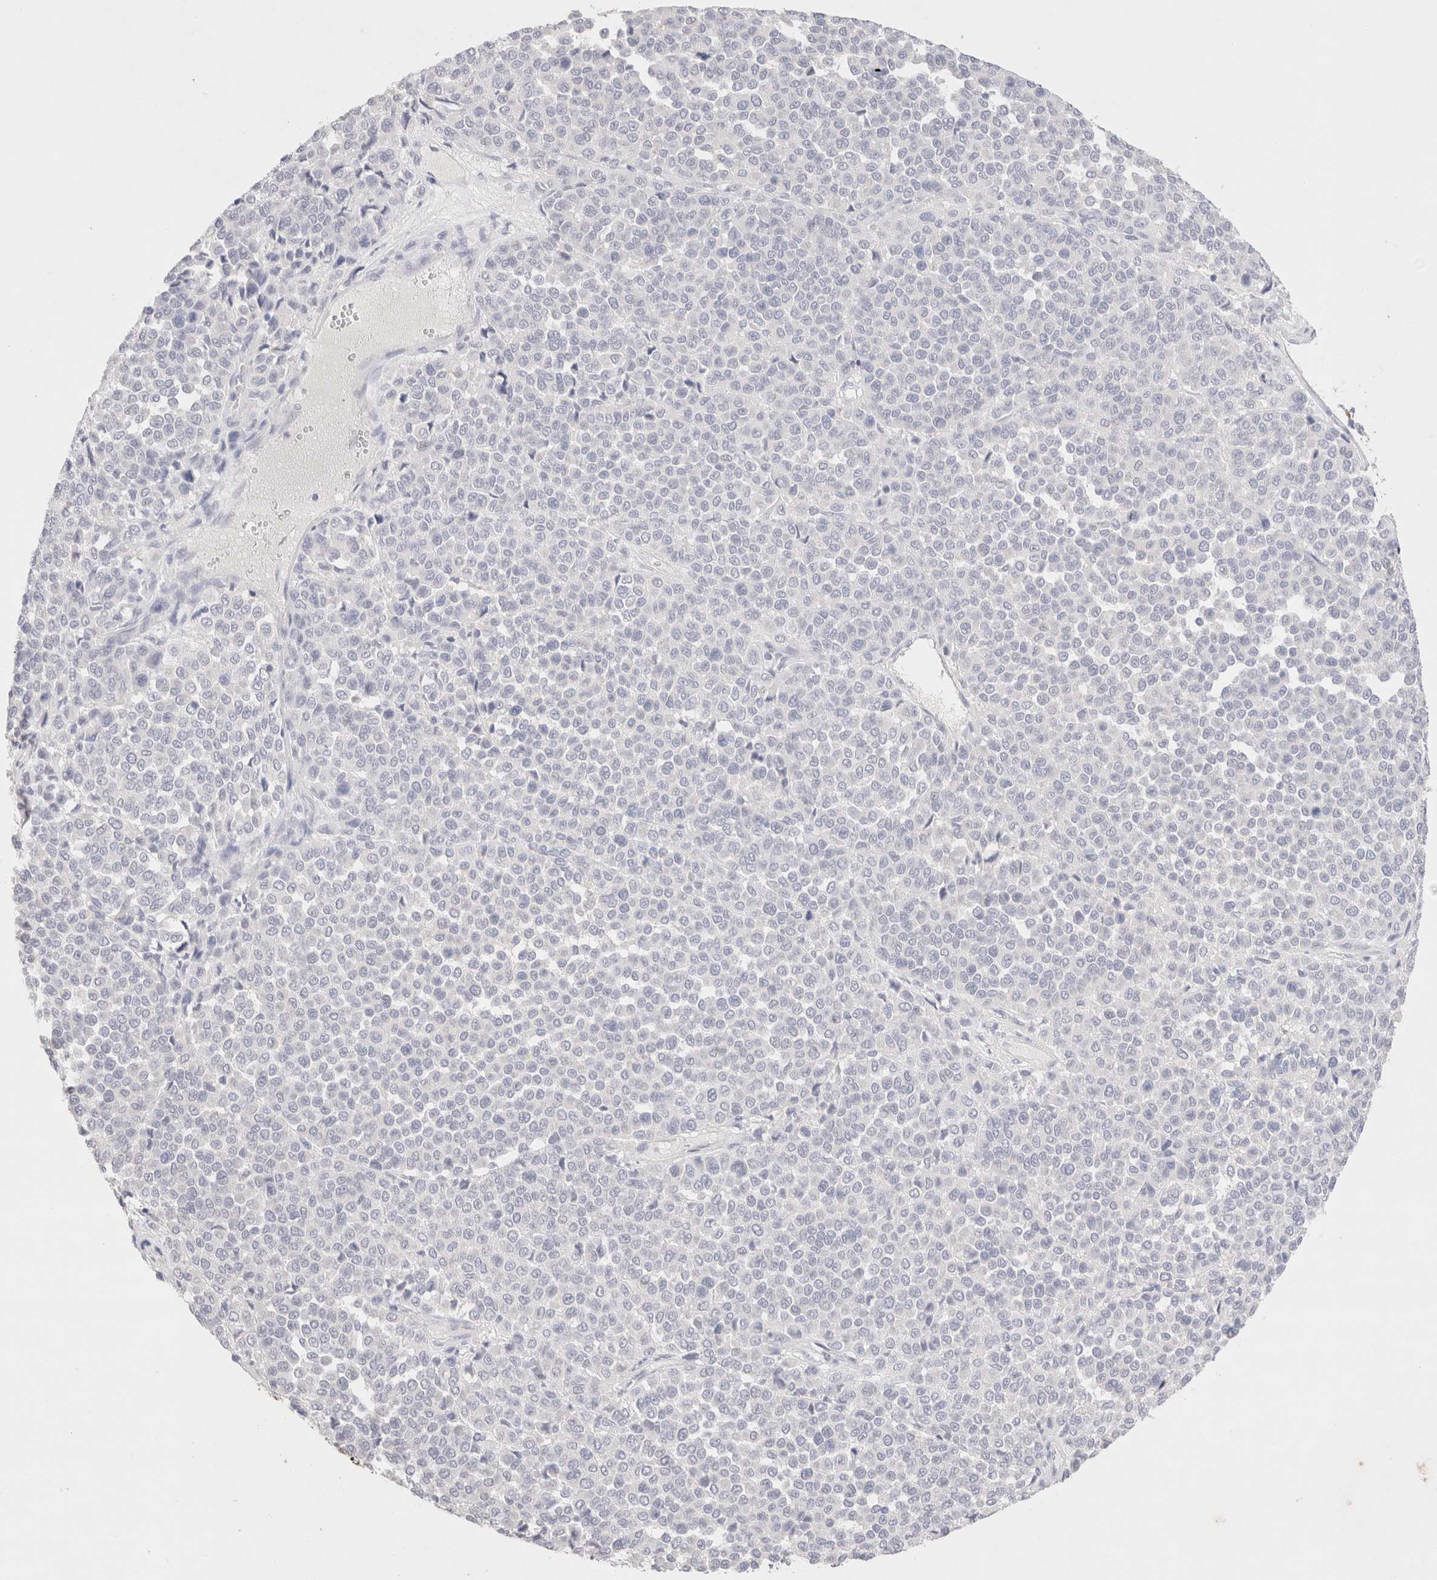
{"staining": {"intensity": "negative", "quantity": "none", "location": "none"}, "tissue": "melanoma", "cell_type": "Tumor cells", "image_type": "cancer", "snomed": [{"axis": "morphology", "description": "Malignant melanoma, Metastatic site"}, {"axis": "topography", "description": "Pancreas"}], "caption": "A histopathology image of human melanoma is negative for staining in tumor cells.", "gene": "EPCAM", "patient": {"sex": "female", "age": 30}}